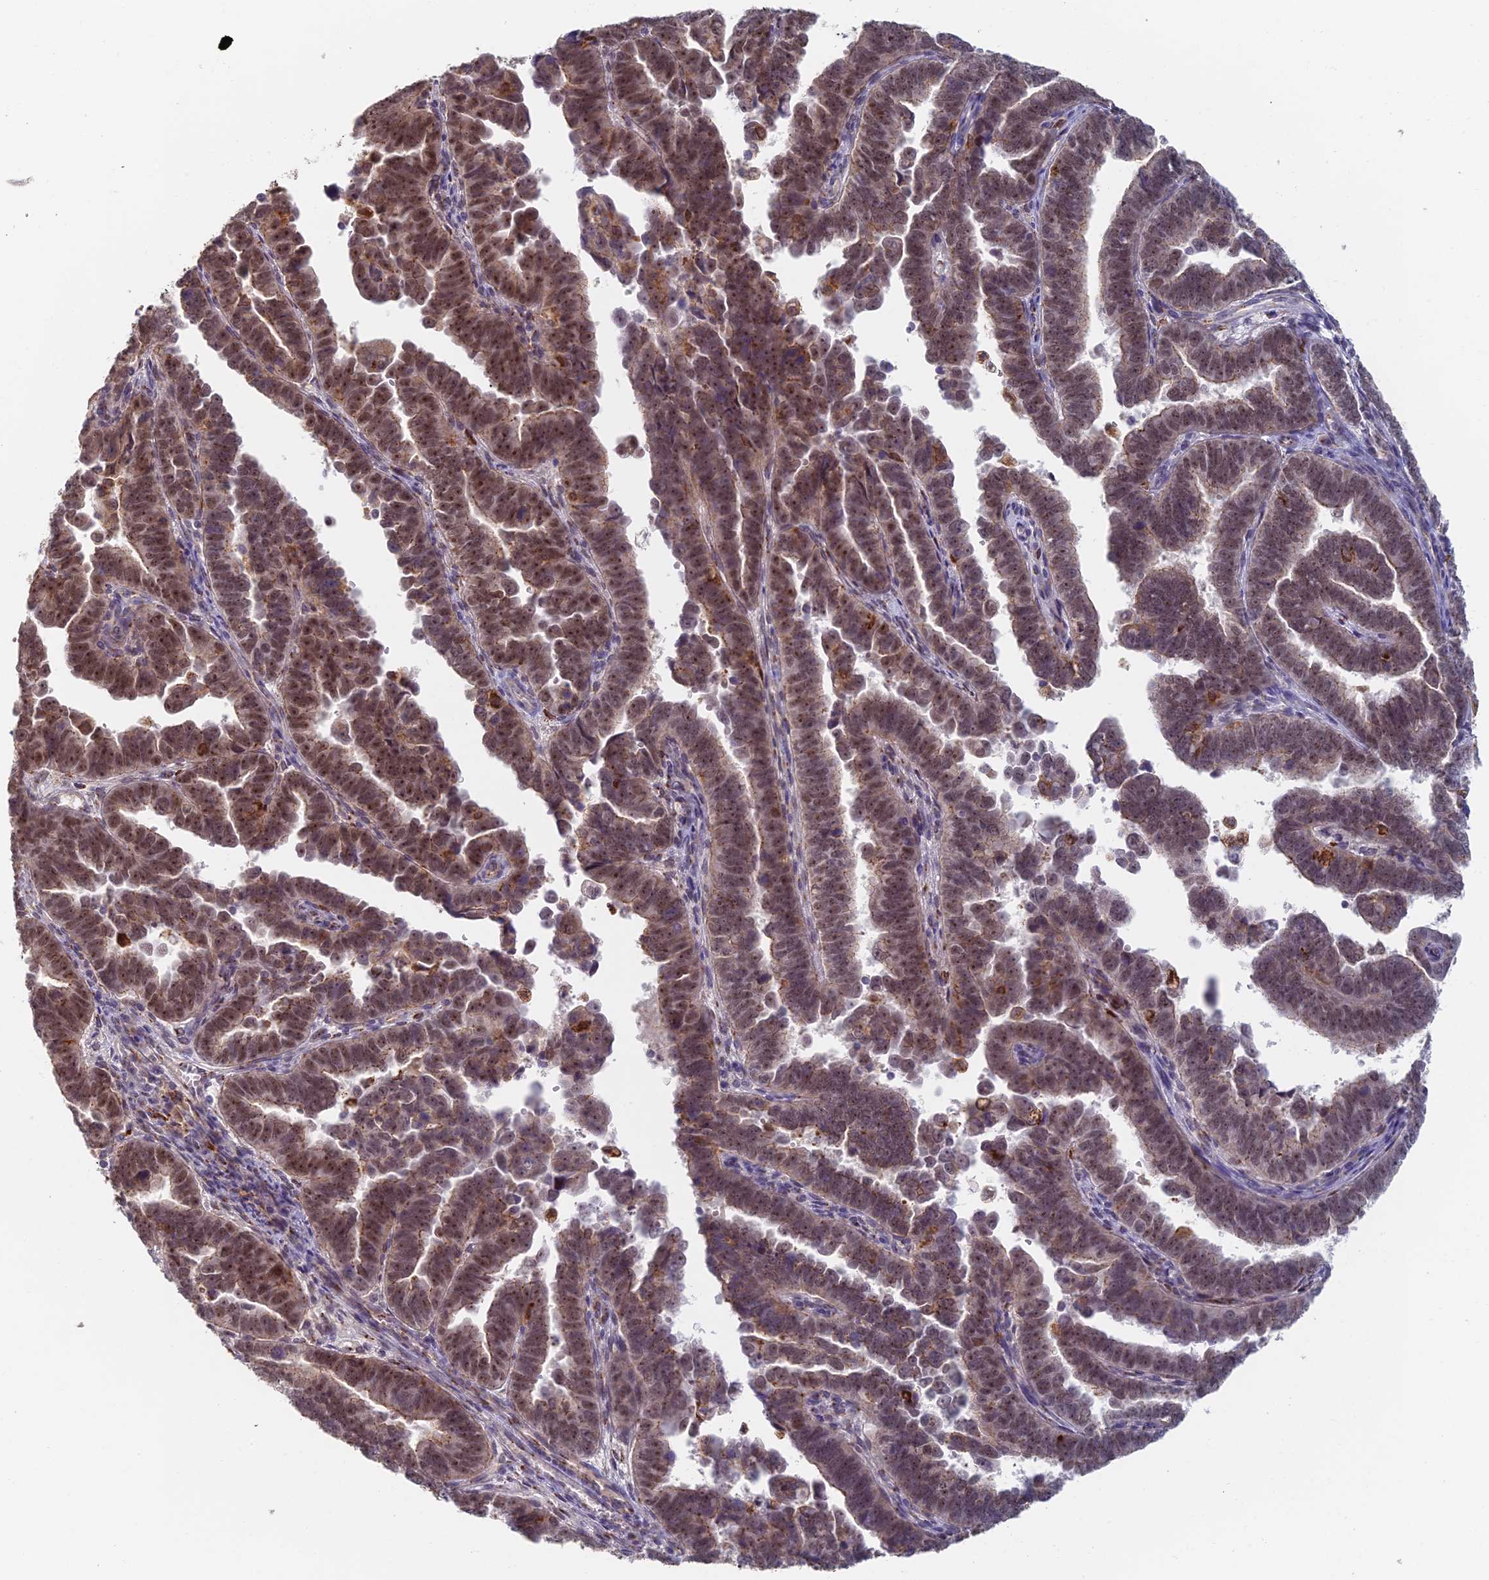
{"staining": {"intensity": "weak", "quantity": ">75%", "location": "nuclear"}, "tissue": "endometrial cancer", "cell_type": "Tumor cells", "image_type": "cancer", "snomed": [{"axis": "morphology", "description": "Adenocarcinoma, NOS"}, {"axis": "topography", "description": "Endometrium"}], "caption": "IHC staining of adenocarcinoma (endometrial), which shows low levels of weak nuclear expression in about >75% of tumor cells indicating weak nuclear protein staining. The staining was performed using DAB (3,3'-diaminobenzidine) (brown) for protein detection and nuclei were counterstained in hematoxylin (blue).", "gene": "GPATCH1", "patient": {"sex": "female", "age": 75}}